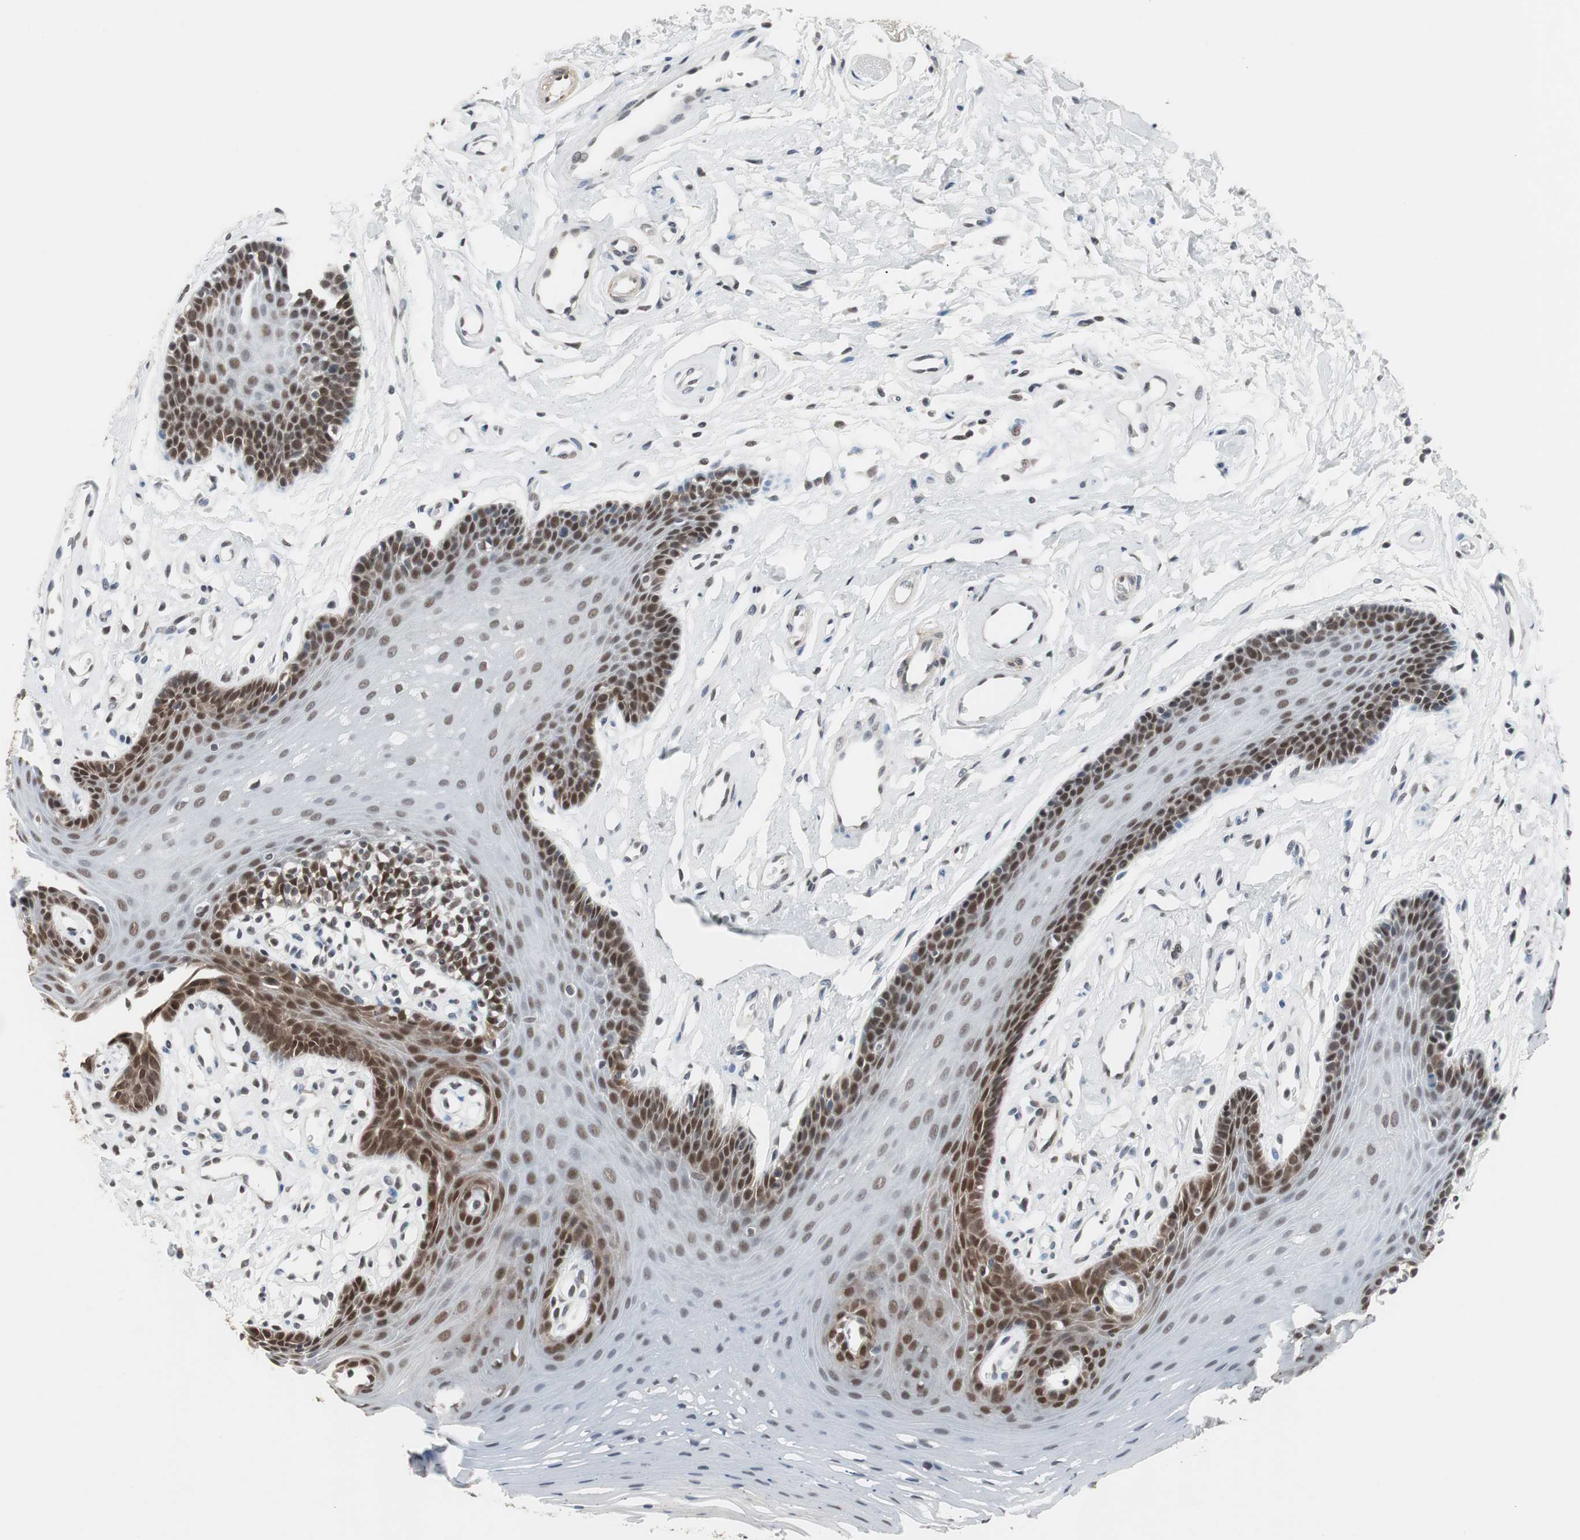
{"staining": {"intensity": "moderate", "quantity": ">75%", "location": "cytoplasmic/membranous,nuclear"}, "tissue": "oral mucosa", "cell_type": "Squamous epithelial cells", "image_type": "normal", "snomed": [{"axis": "morphology", "description": "Normal tissue, NOS"}, {"axis": "topography", "description": "Oral tissue"}], "caption": "Moderate cytoplasmic/membranous,nuclear protein expression is present in about >75% of squamous epithelial cells in oral mucosa. The staining was performed using DAB (3,3'-diaminobenzidine) to visualize the protein expression in brown, while the nuclei were stained in blue with hematoxylin (Magnification: 20x).", "gene": "TAF7", "patient": {"sex": "male", "age": 62}}